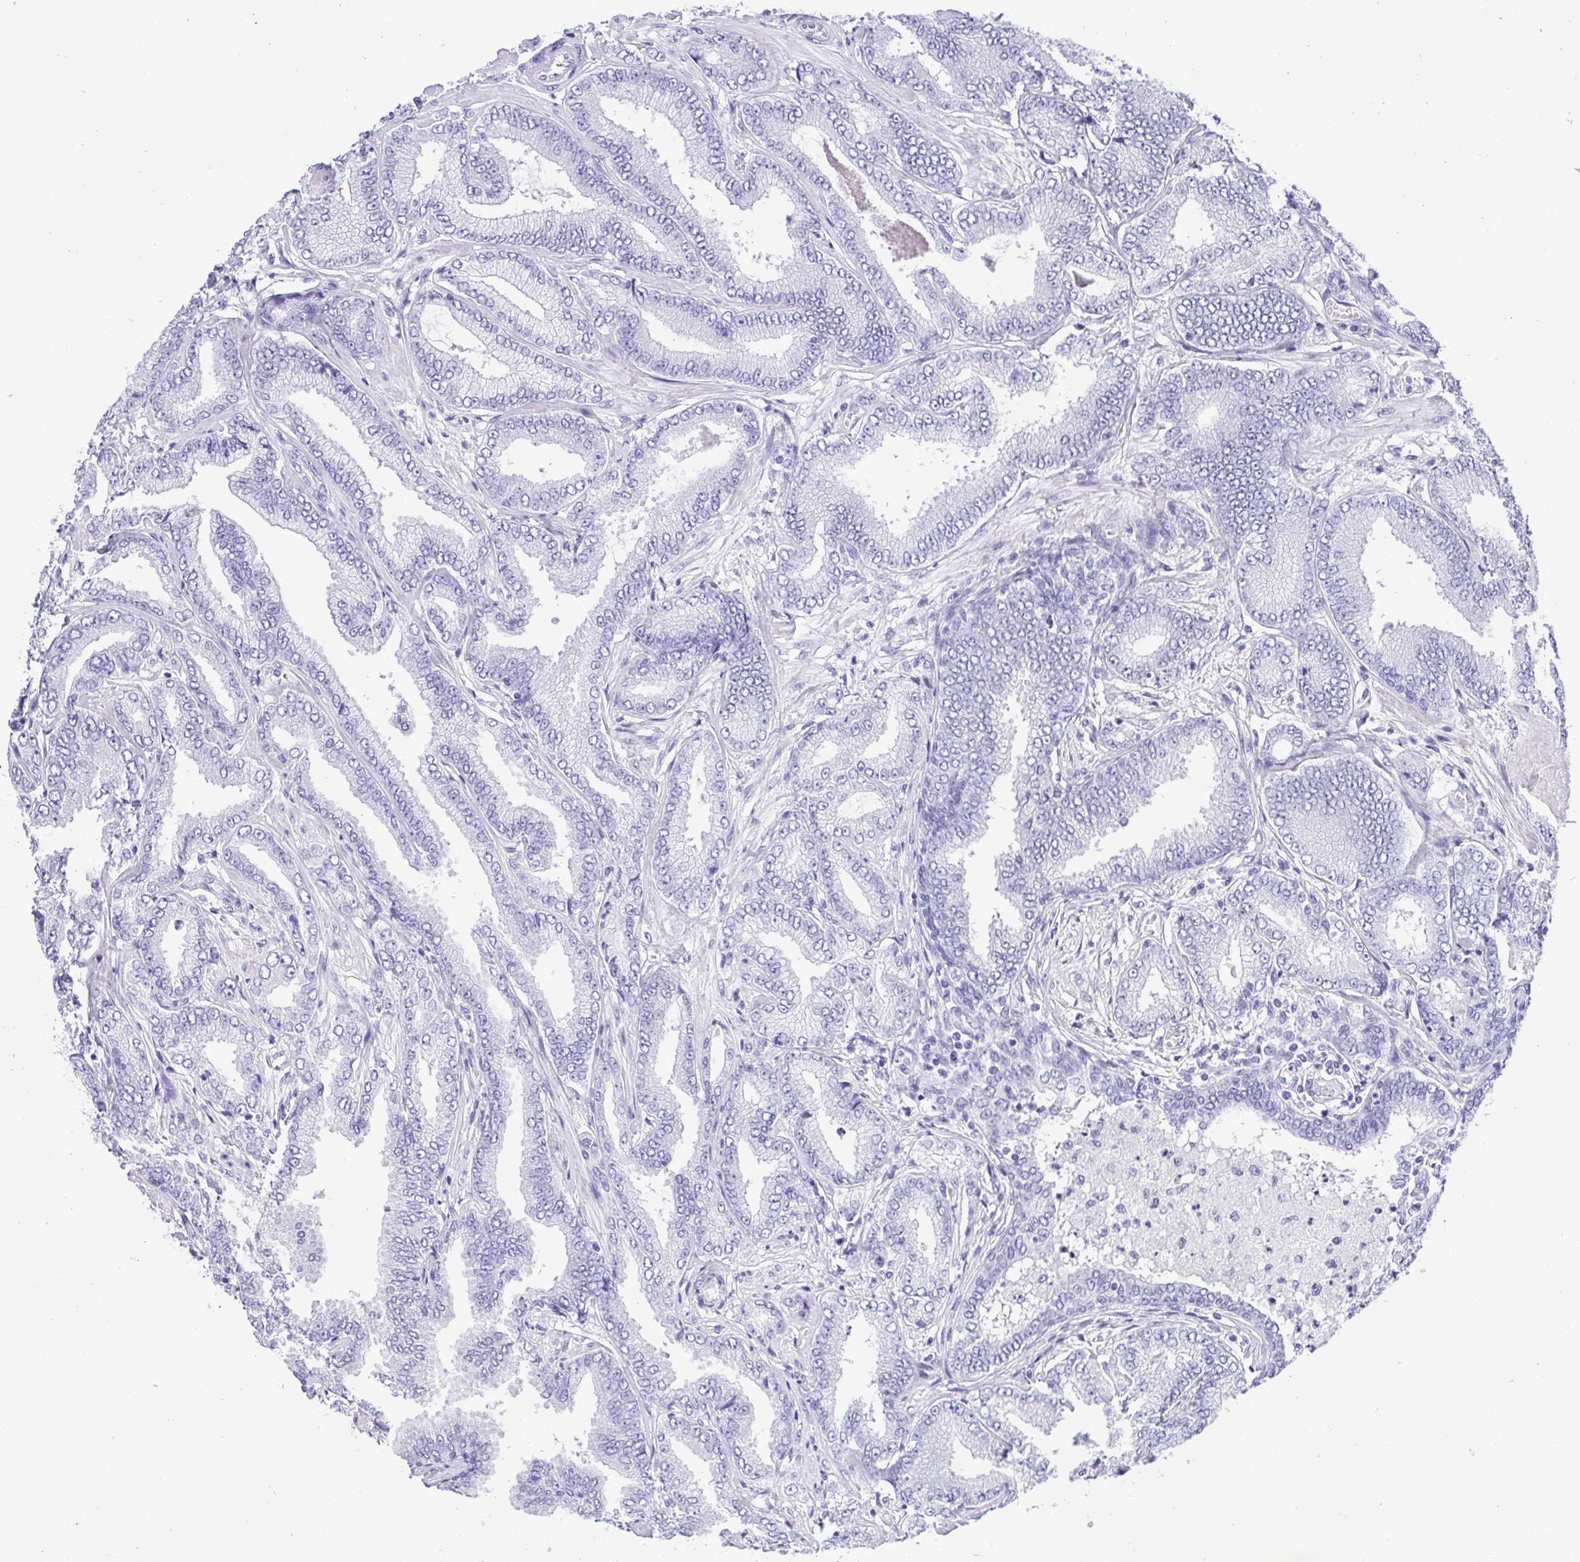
{"staining": {"intensity": "negative", "quantity": "none", "location": "none"}, "tissue": "prostate cancer", "cell_type": "Tumor cells", "image_type": "cancer", "snomed": [{"axis": "morphology", "description": "Adenocarcinoma, Low grade"}, {"axis": "topography", "description": "Prostate"}], "caption": "This is a micrograph of immunohistochemistry staining of prostate cancer, which shows no expression in tumor cells.", "gene": "CDSN", "patient": {"sex": "male", "age": 55}}